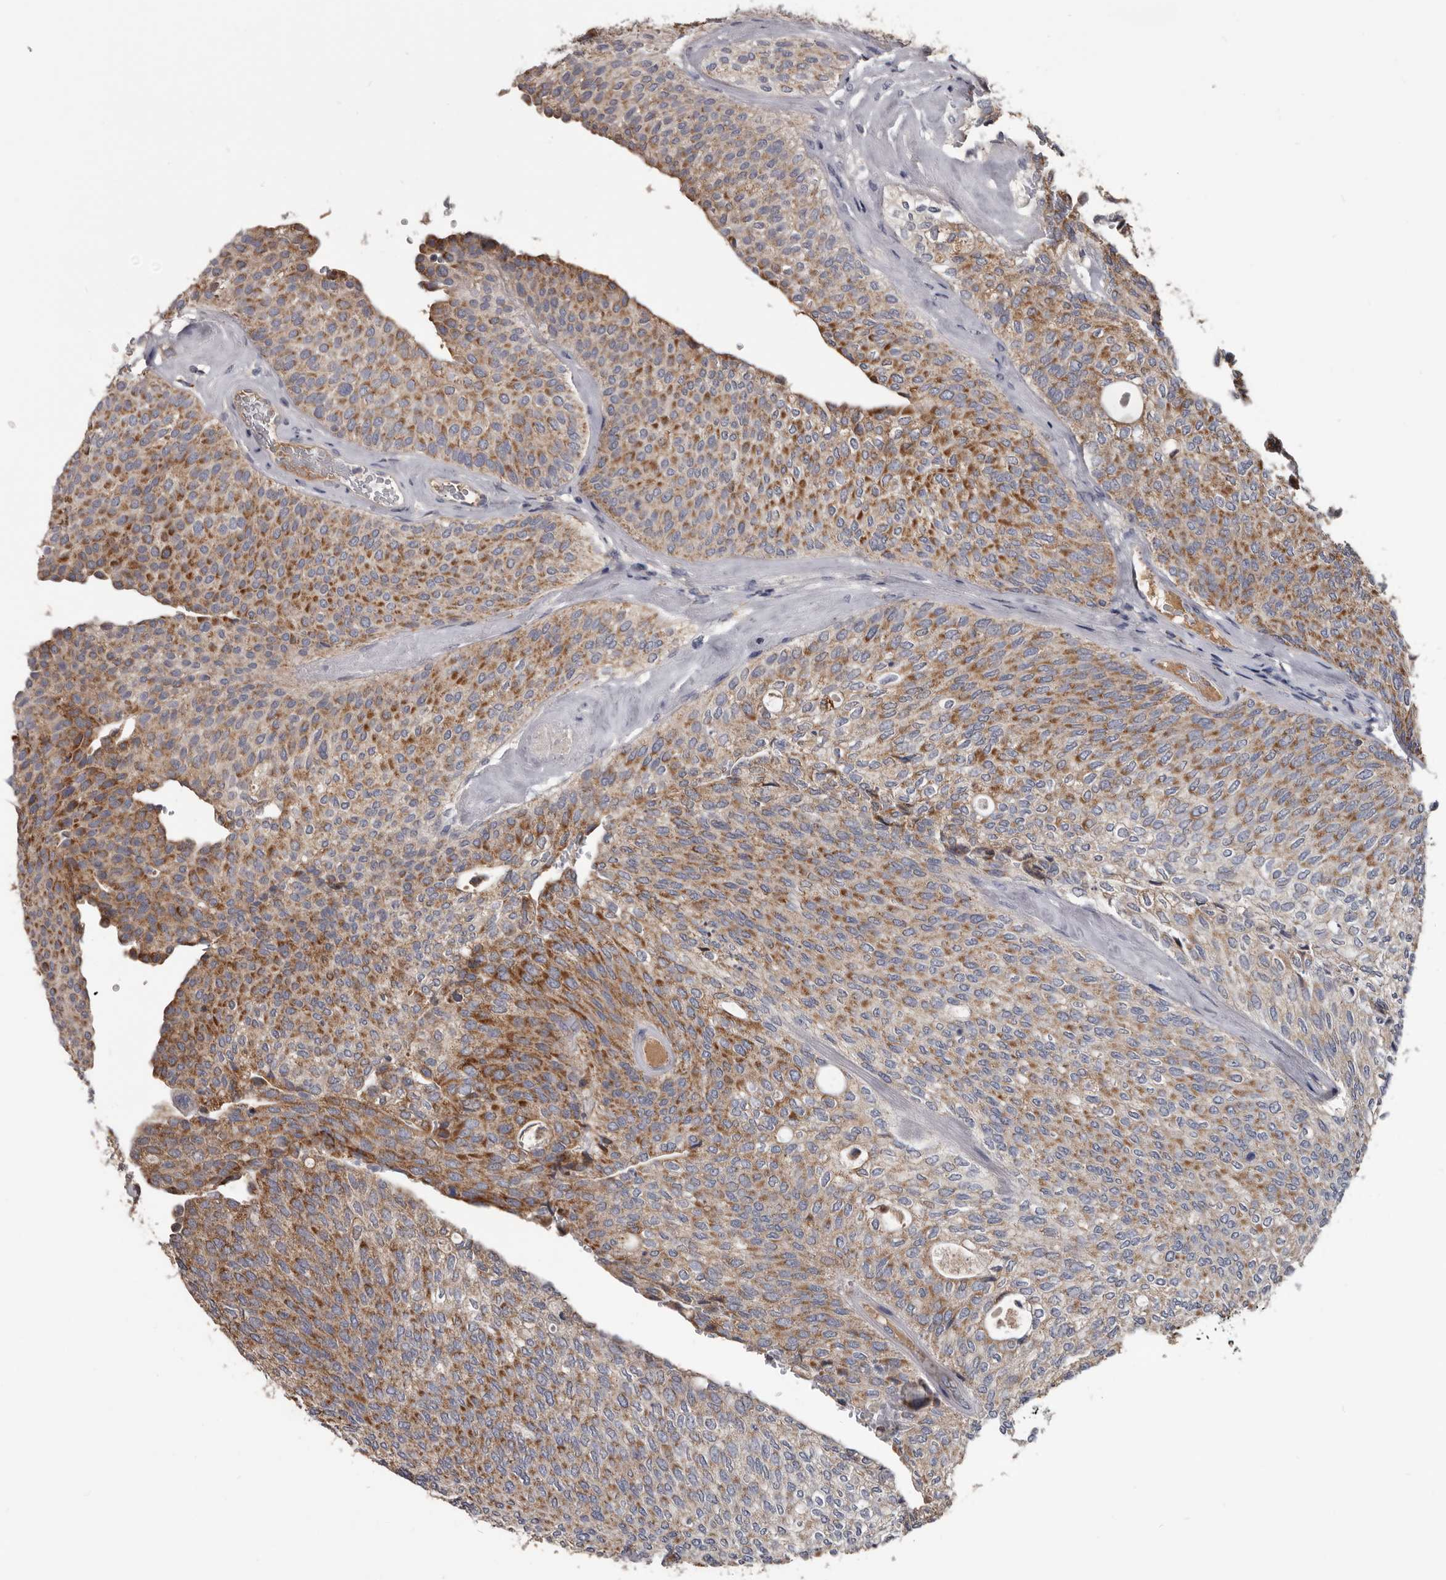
{"staining": {"intensity": "moderate", "quantity": ">75%", "location": "cytoplasmic/membranous"}, "tissue": "urothelial cancer", "cell_type": "Tumor cells", "image_type": "cancer", "snomed": [{"axis": "morphology", "description": "Urothelial carcinoma, Low grade"}, {"axis": "topography", "description": "Urinary bladder"}], "caption": "Brown immunohistochemical staining in human low-grade urothelial carcinoma reveals moderate cytoplasmic/membranous staining in about >75% of tumor cells.", "gene": "ALDH5A1", "patient": {"sex": "female", "age": 79}}